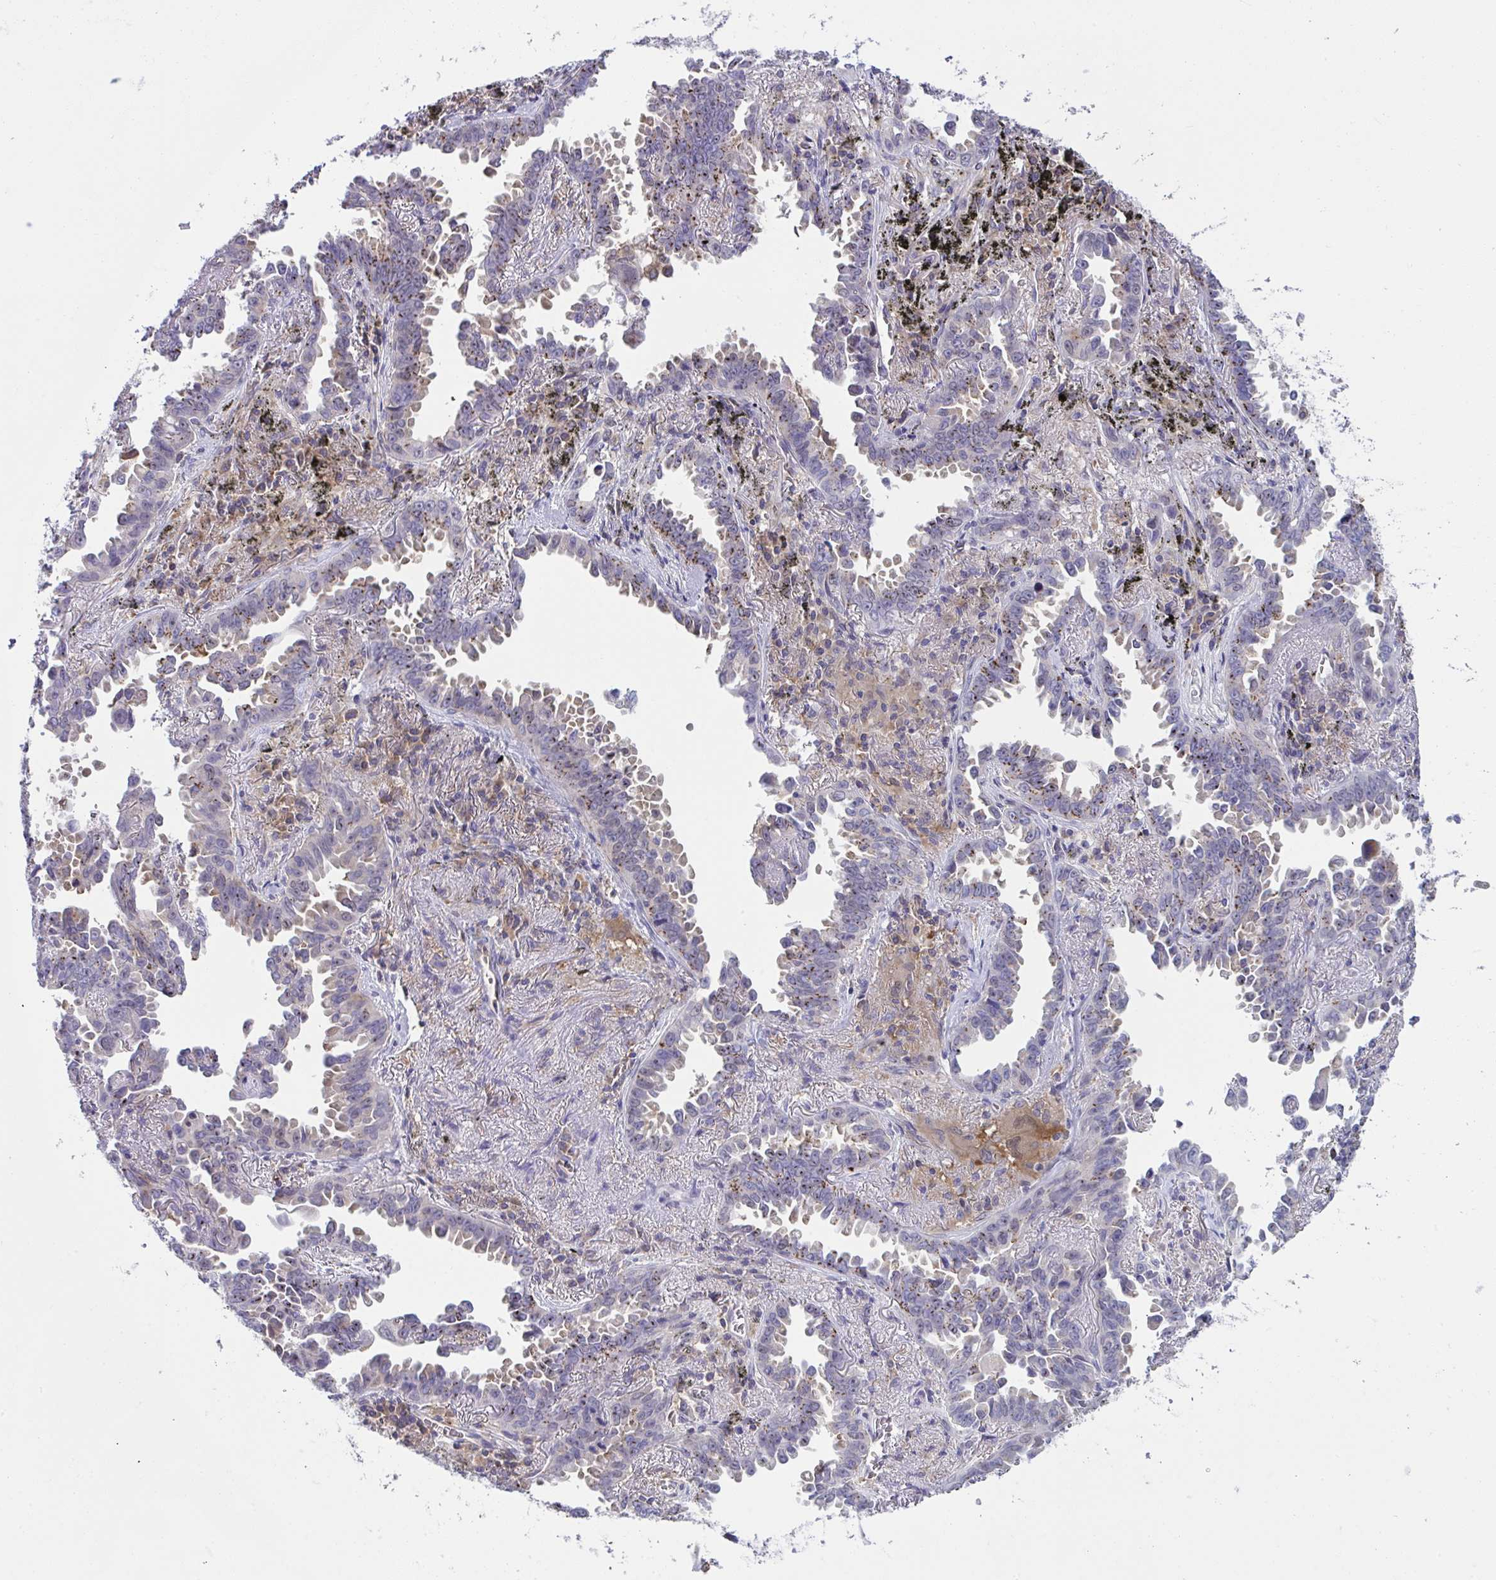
{"staining": {"intensity": "weak", "quantity": "<25%", "location": "cytoplasmic/membranous"}, "tissue": "lung cancer", "cell_type": "Tumor cells", "image_type": "cancer", "snomed": [{"axis": "morphology", "description": "Adenocarcinoma, NOS"}, {"axis": "topography", "description": "Lung"}], "caption": "The histopathology image exhibits no staining of tumor cells in lung cancer (adenocarcinoma). (Immunohistochemistry, brightfield microscopy, high magnification).", "gene": "ALDH16A1", "patient": {"sex": "male", "age": 68}}